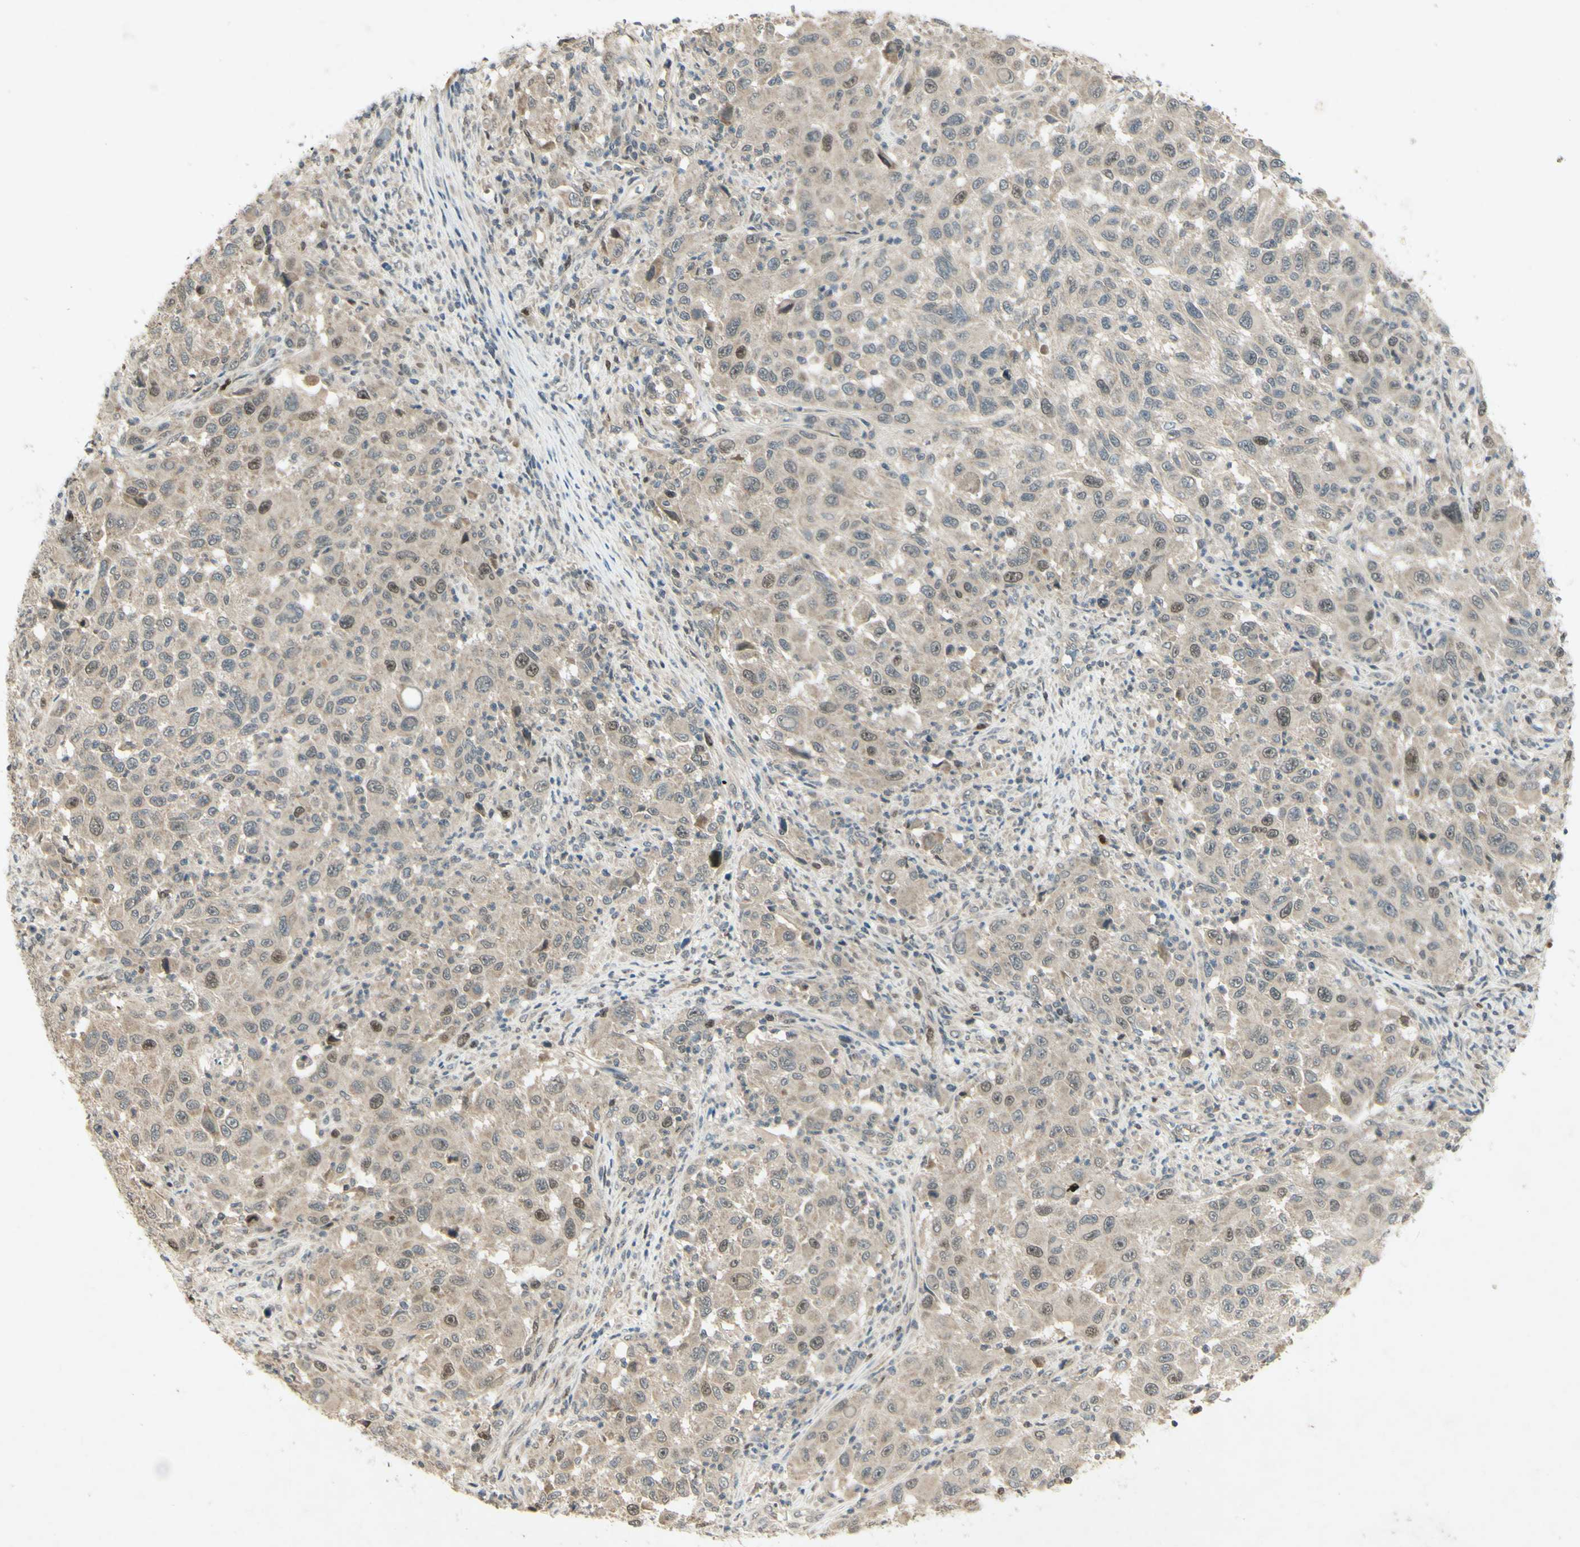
{"staining": {"intensity": "moderate", "quantity": "<25%", "location": "nuclear"}, "tissue": "melanoma", "cell_type": "Tumor cells", "image_type": "cancer", "snomed": [{"axis": "morphology", "description": "Malignant melanoma, Metastatic site"}, {"axis": "topography", "description": "Lymph node"}], "caption": "A low amount of moderate nuclear staining is appreciated in about <25% of tumor cells in melanoma tissue. (Stains: DAB in brown, nuclei in blue, Microscopy: brightfield microscopy at high magnification).", "gene": "RAD18", "patient": {"sex": "male", "age": 61}}